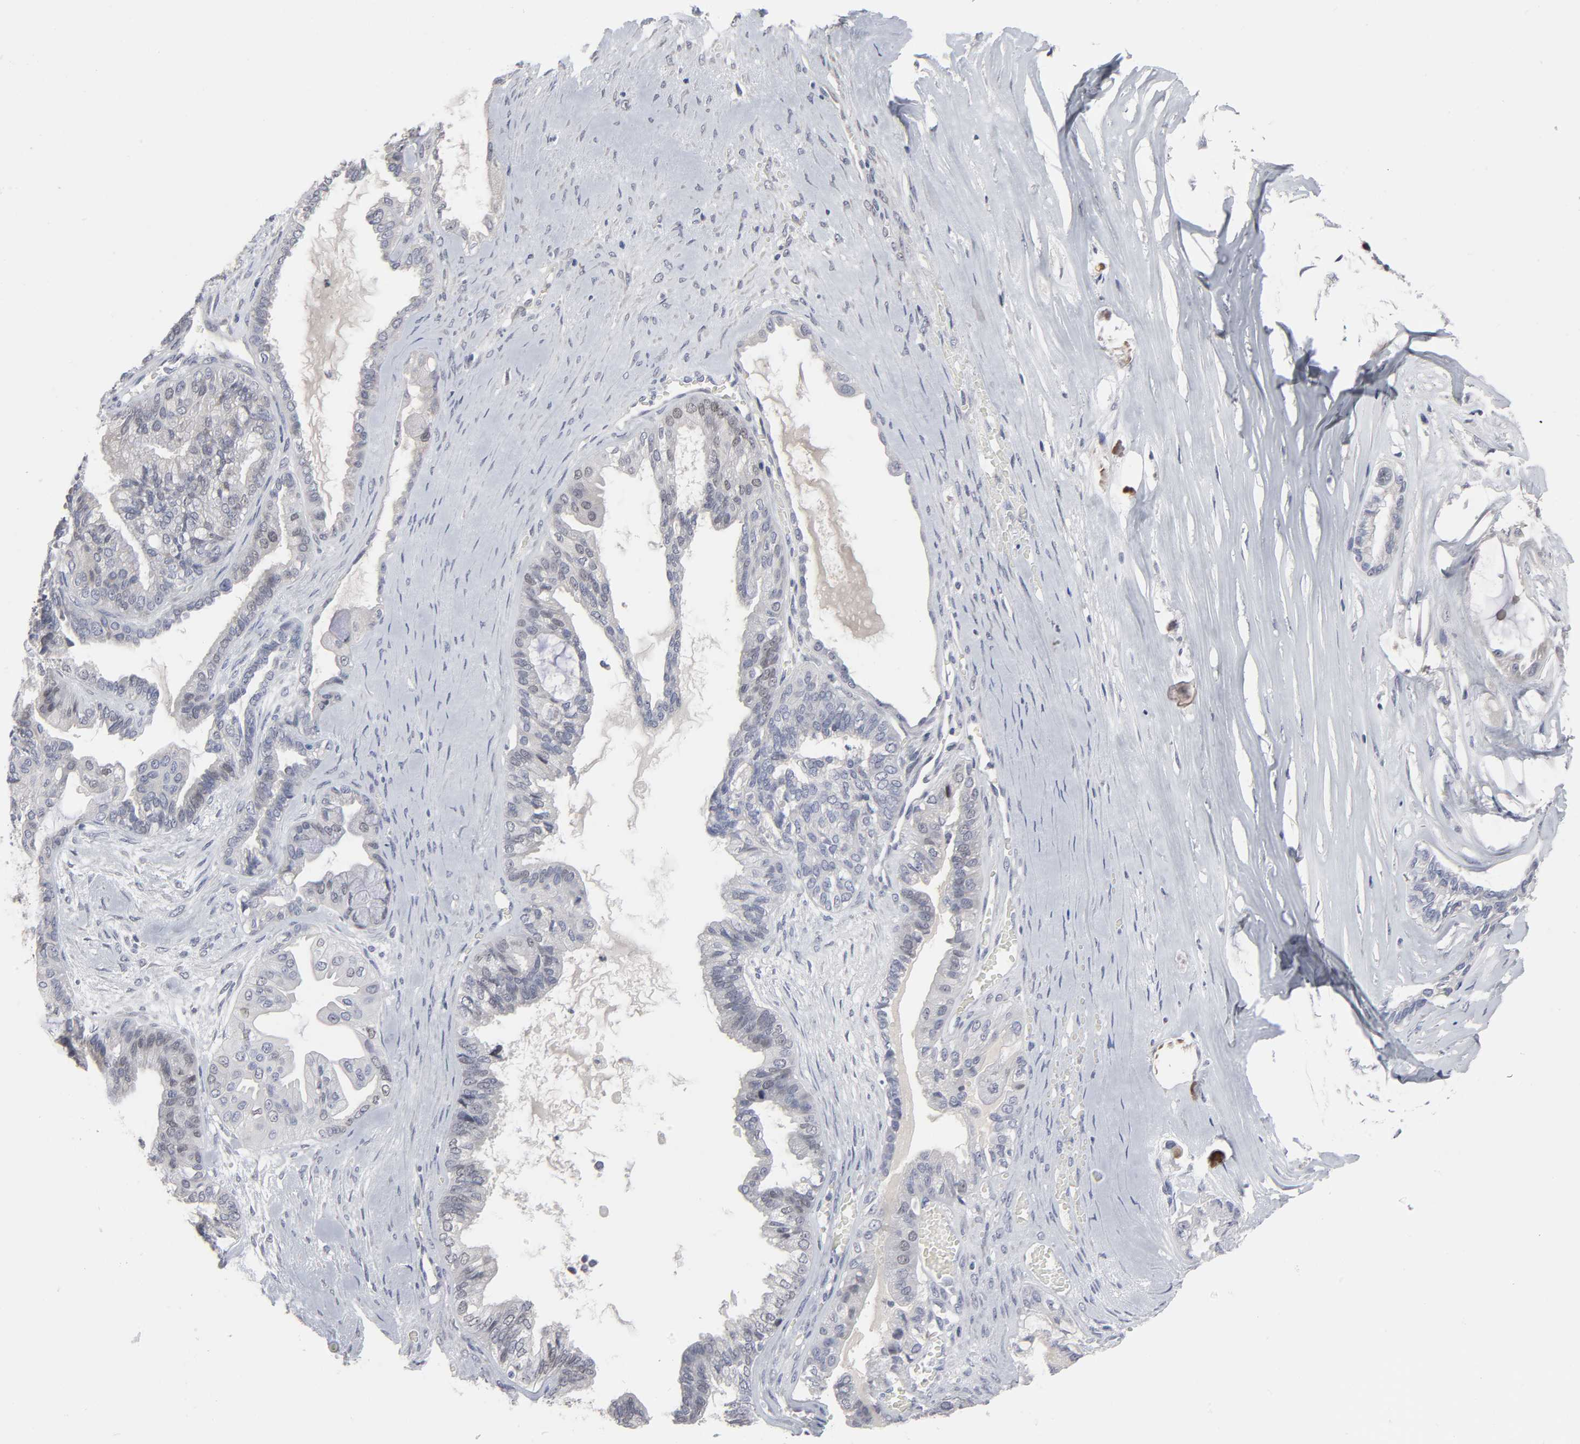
{"staining": {"intensity": "weak", "quantity": "<25%", "location": "nuclear"}, "tissue": "ovarian cancer", "cell_type": "Tumor cells", "image_type": "cancer", "snomed": [{"axis": "morphology", "description": "Carcinoma, NOS"}, {"axis": "morphology", "description": "Carcinoma, endometroid"}, {"axis": "topography", "description": "Ovary"}], "caption": "A high-resolution image shows immunohistochemistry staining of ovarian cancer (endometroid carcinoma), which displays no significant positivity in tumor cells.", "gene": "HNF4A", "patient": {"sex": "female", "age": 50}}